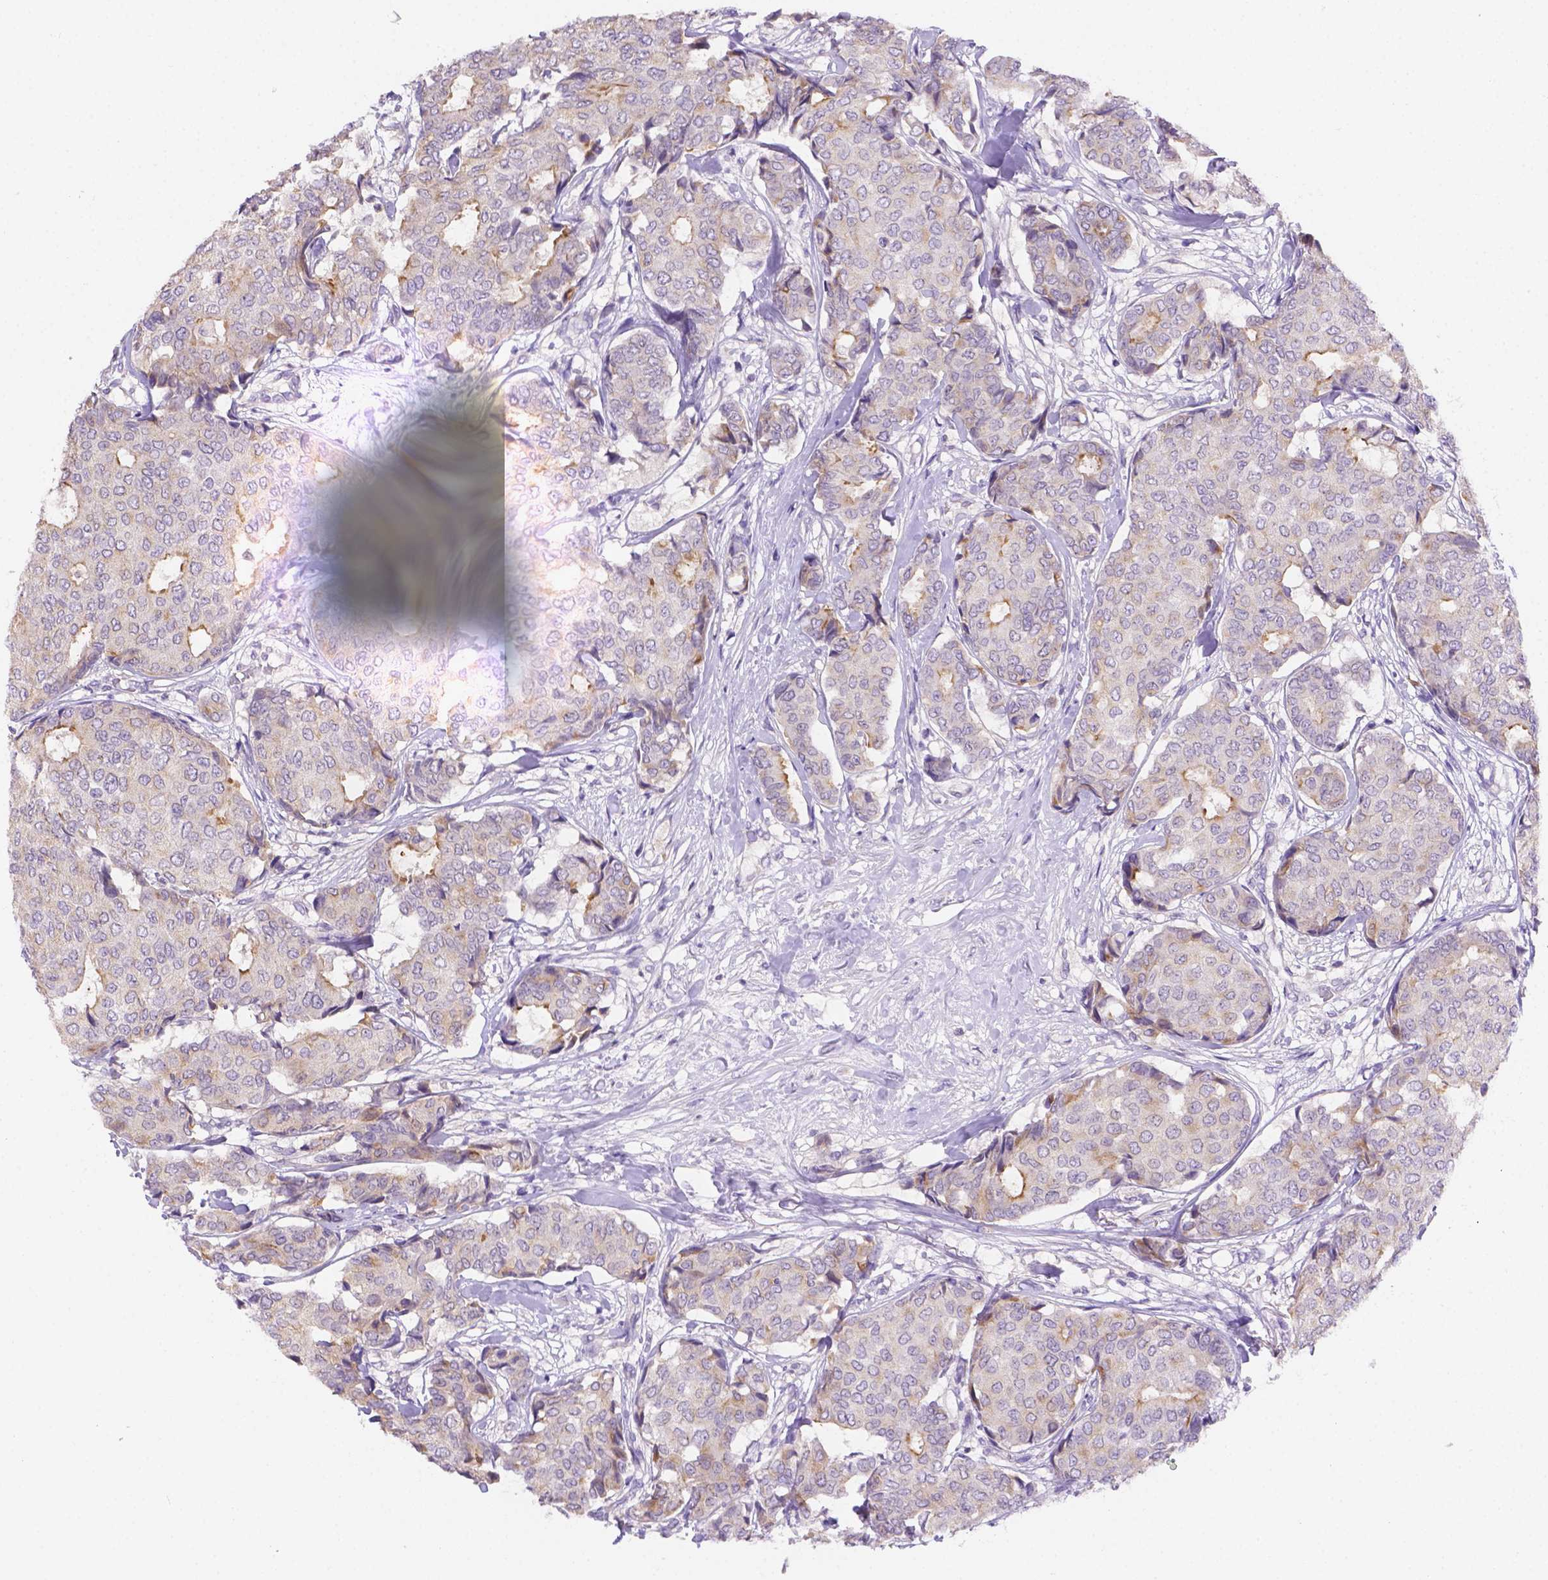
{"staining": {"intensity": "weak", "quantity": "<25%", "location": "cytoplasmic/membranous"}, "tissue": "breast cancer", "cell_type": "Tumor cells", "image_type": "cancer", "snomed": [{"axis": "morphology", "description": "Duct carcinoma"}, {"axis": "topography", "description": "Breast"}], "caption": "Human breast cancer (invasive ductal carcinoma) stained for a protein using immunohistochemistry (IHC) reveals no staining in tumor cells.", "gene": "NXPE2", "patient": {"sex": "female", "age": 75}}